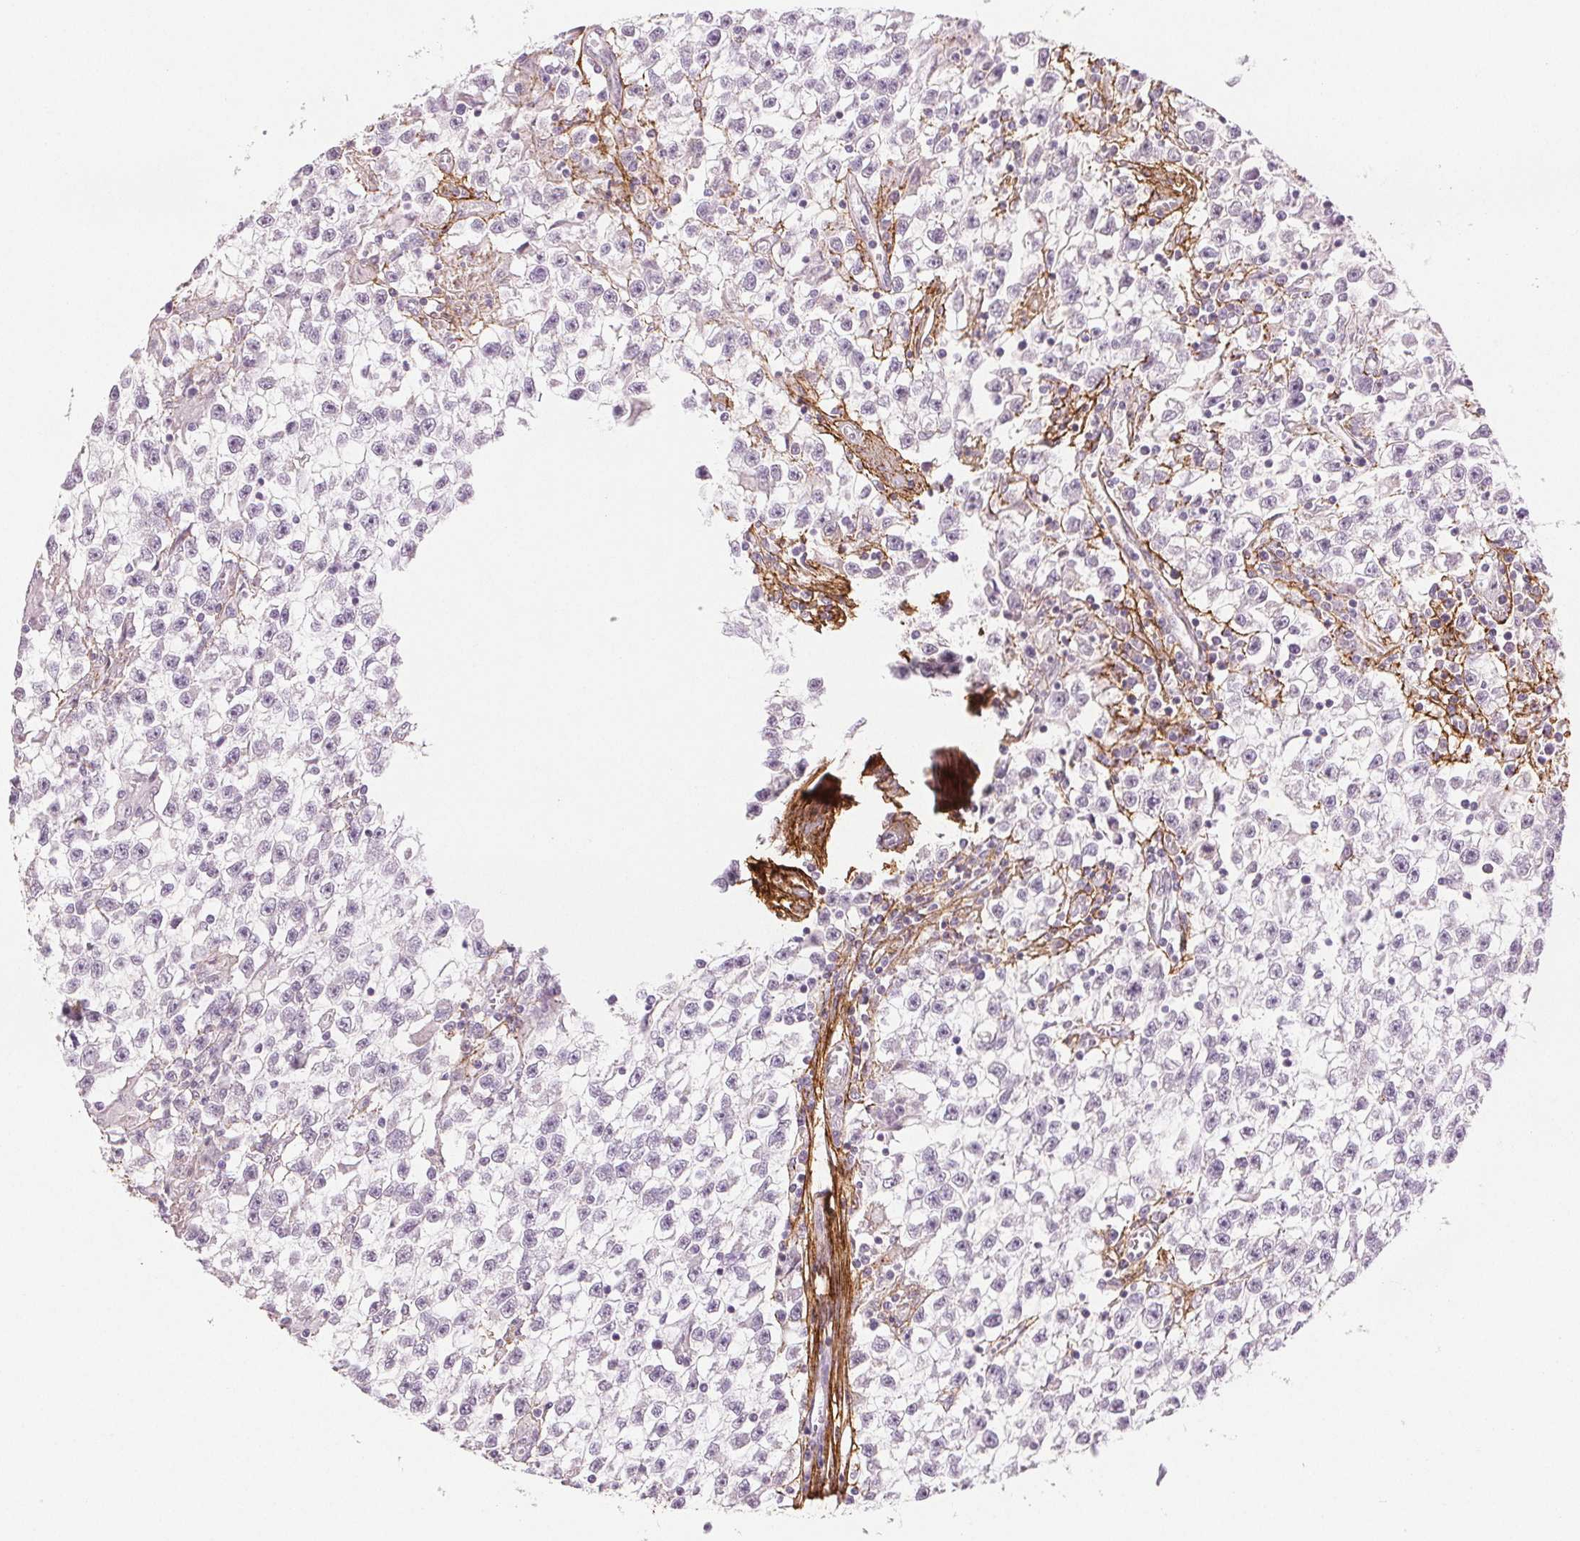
{"staining": {"intensity": "negative", "quantity": "none", "location": "none"}, "tissue": "testis cancer", "cell_type": "Tumor cells", "image_type": "cancer", "snomed": [{"axis": "morphology", "description": "Seminoma, NOS"}, {"axis": "topography", "description": "Testis"}], "caption": "Testis cancer (seminoma) was stained to show a protein in brown. There is no significant staining in tumor cells.", "gene": "FBN1", "patient": {"sex": "male", "age": 31}}